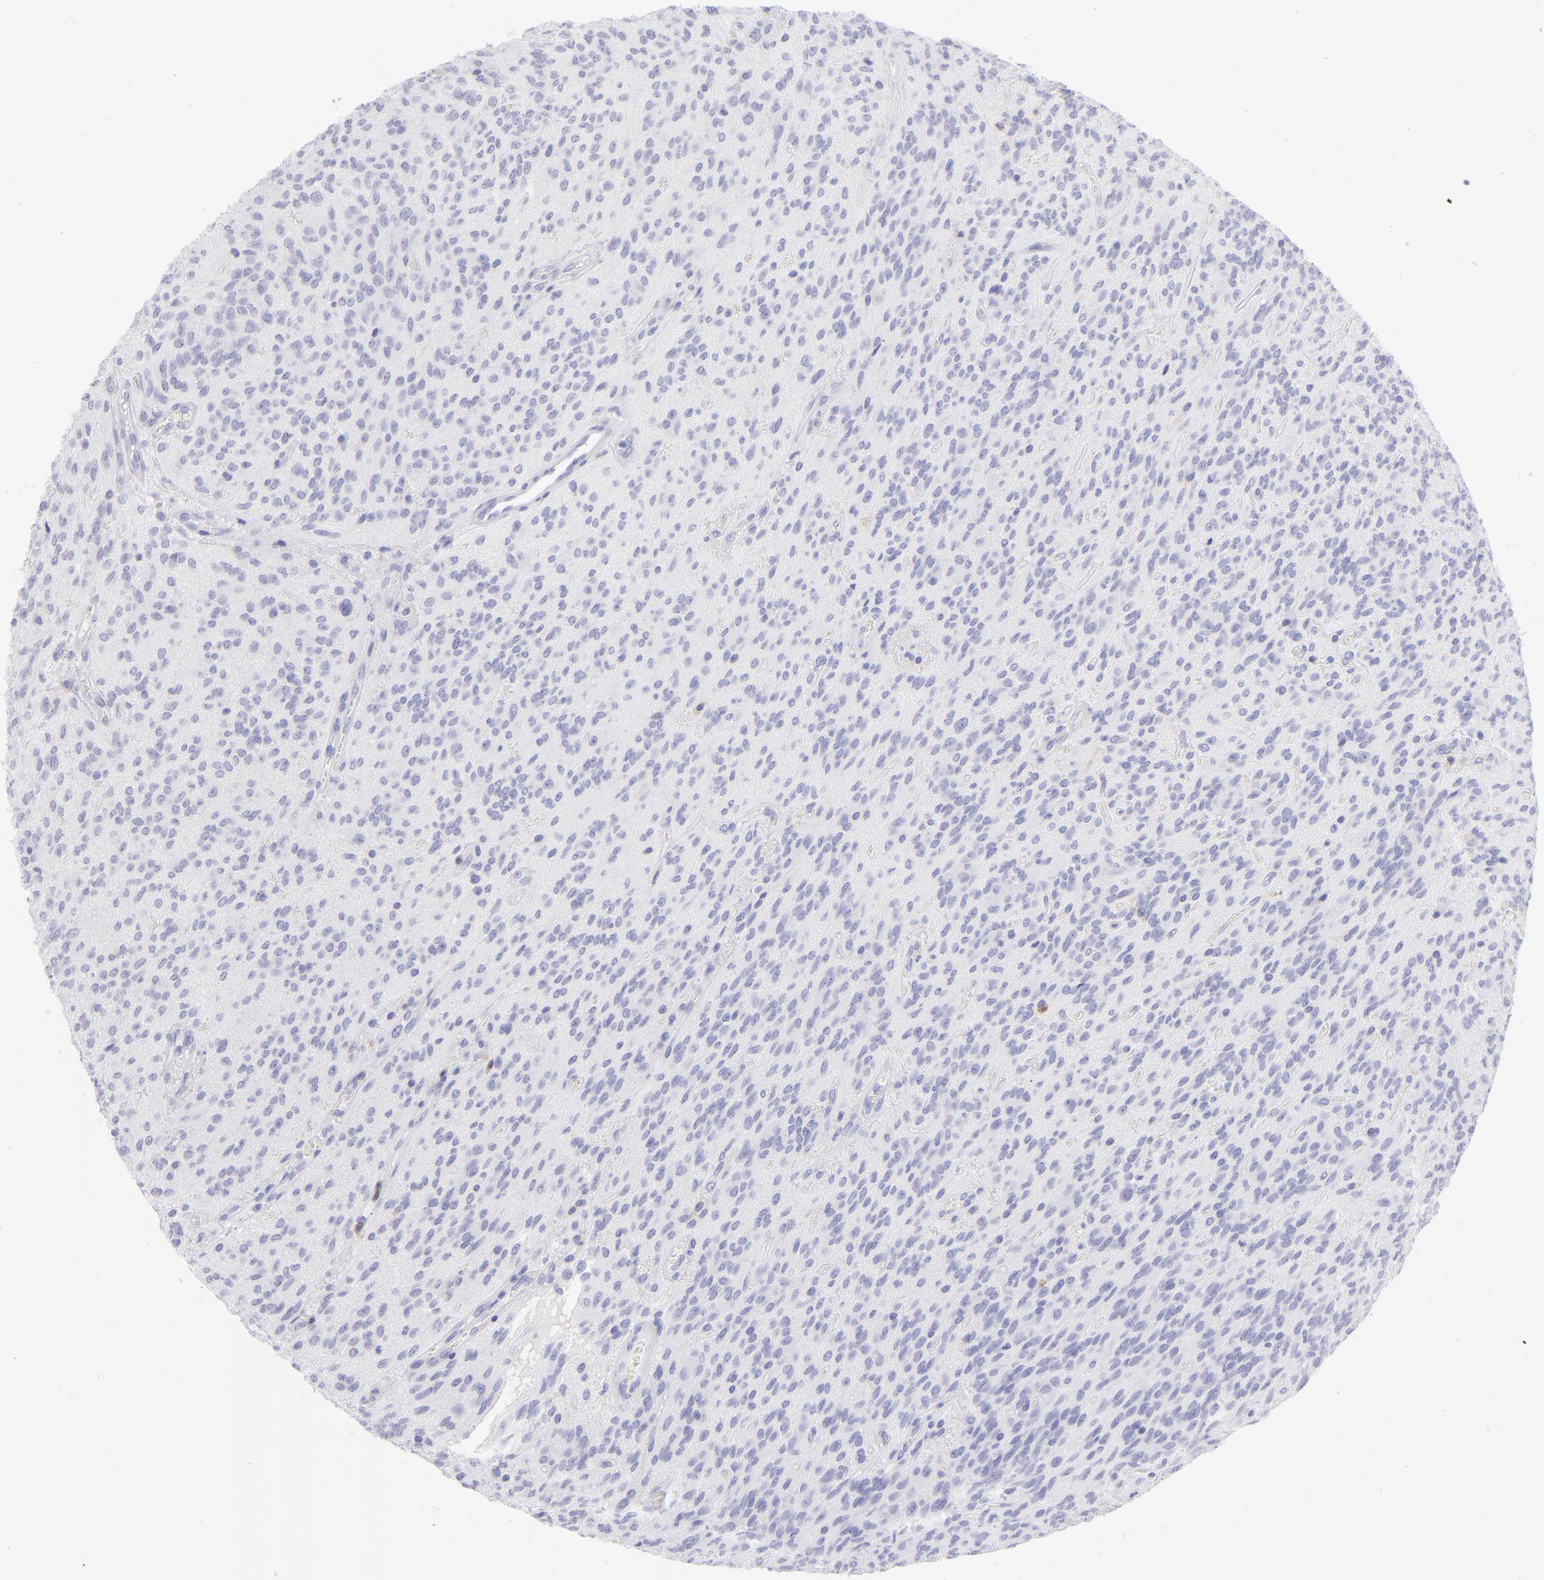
{"staining": {"intensity": "negative", "quantity": "none", "location": "none"}, "tissue": "glioma", "cell_type": "Tumor cells", "image_type": "cancer", "snomed": [{"axis": "morphology", "description": "Glioma, malignant, Low grade"}, {"axis": "topography", "description": "Brain"}], "caption": "Immunohistochemistry (IHC) histopathology image of neoplastic tissue: human malignant low-grade glioma stained with DAB (3,3'-diaminobenzidine) demonstrates no significant protein staining in tumor cells. Nuclei are stained in blue.", "gene": "CD69", "patient": {"sex": "female", "age": 15}}